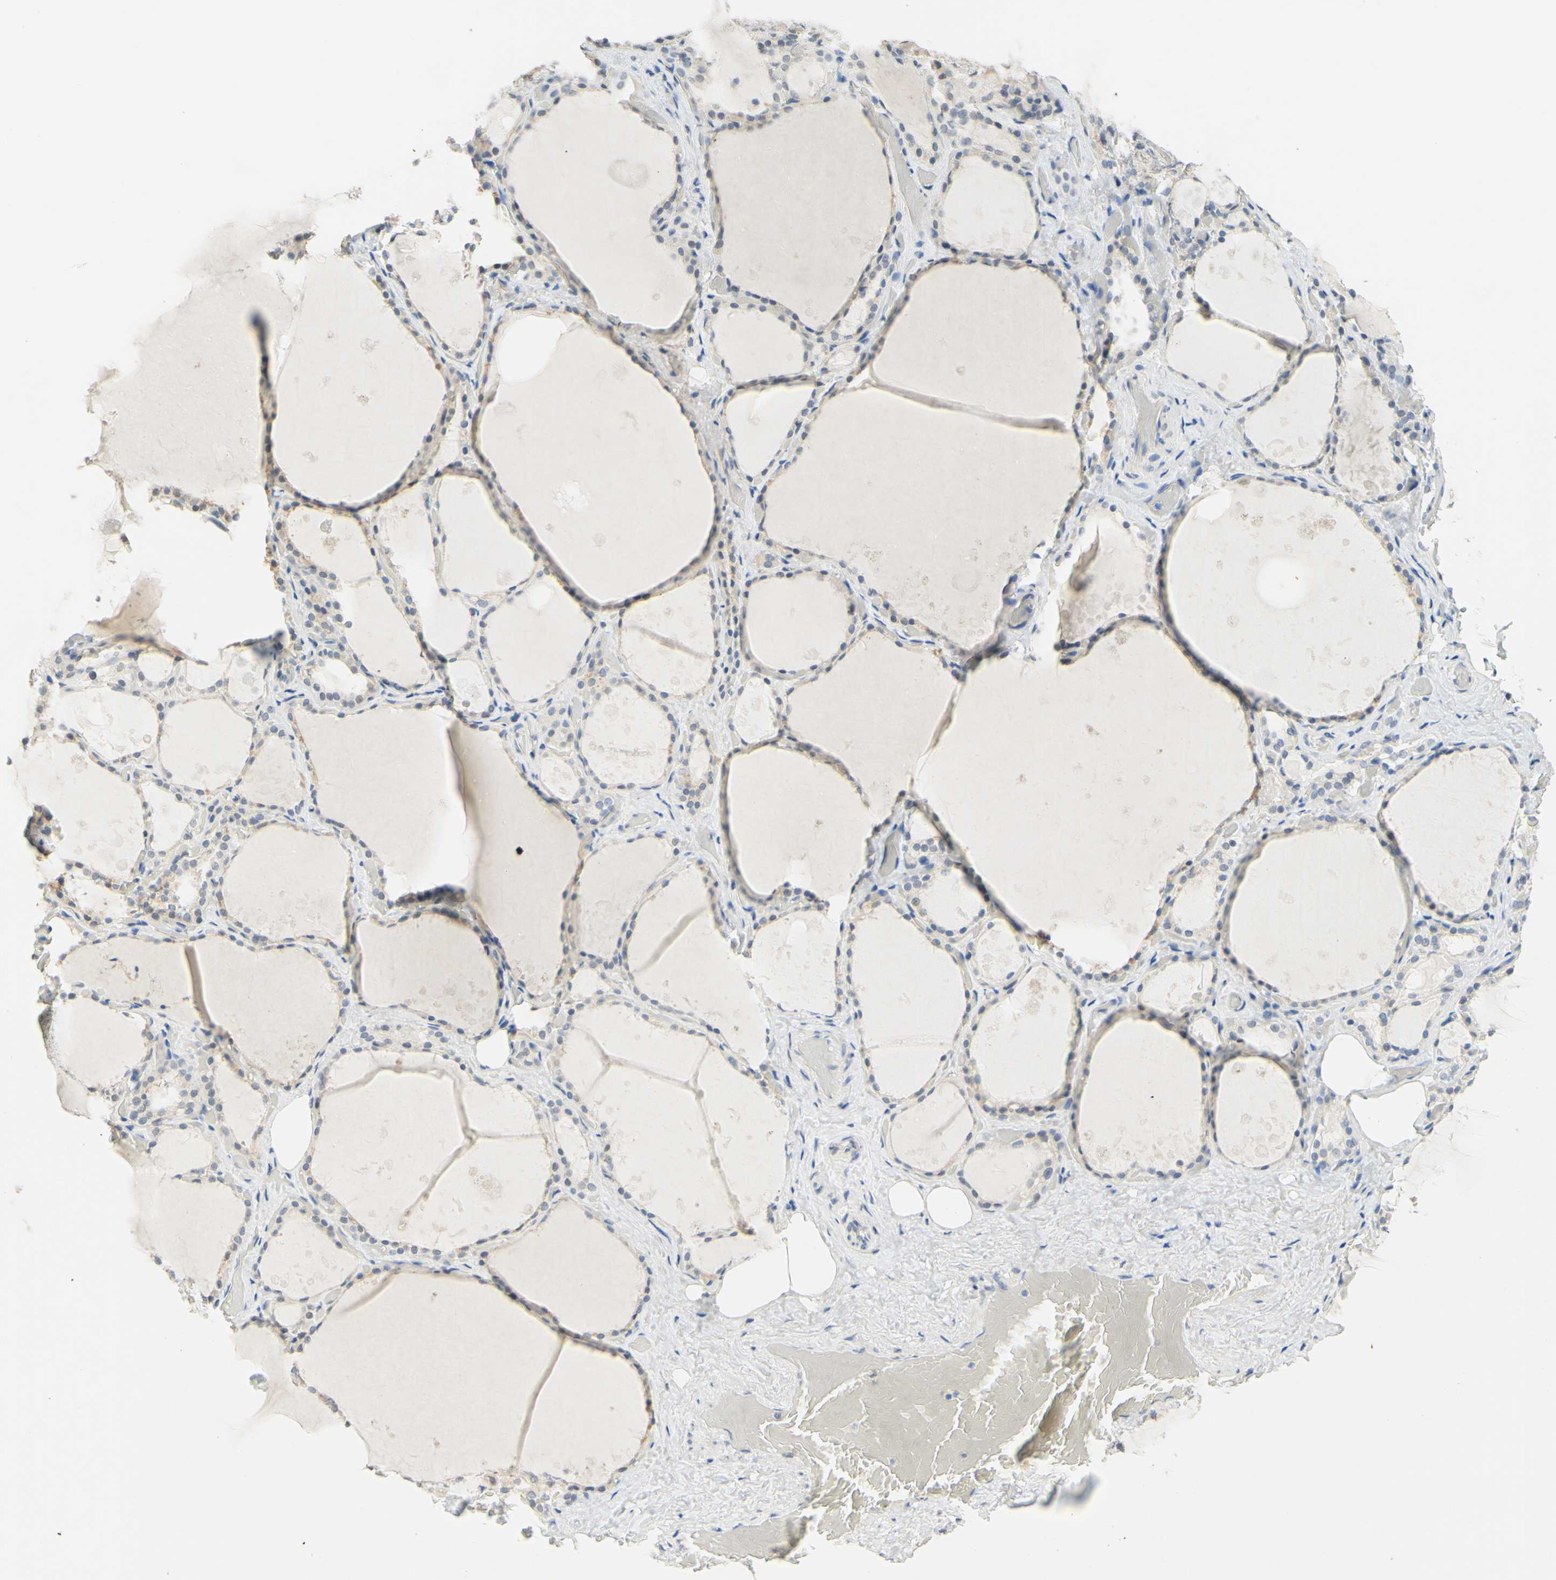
{"staining": {"intensity": "weak", "quantity": "25%-75%", "location": "cytoplasmic/membranous"}, "tissue": "thyroid gland", "cell_type": "Glandular cells", "image_type": "normal", "snomed": [{"axis": "morphology", "description": "Normal tissue, NOS"}, {"axis": "topography", "description": "Thyroid gland"}], "caption": "DAB immunohistochemical staining of normal human thyroid gland displays weak cytoplasmic/membranous protein expression in approximately 25%-75% of glandular cells.", "gene": "MAG", "patient": {"sex": "male", "age": 61}}